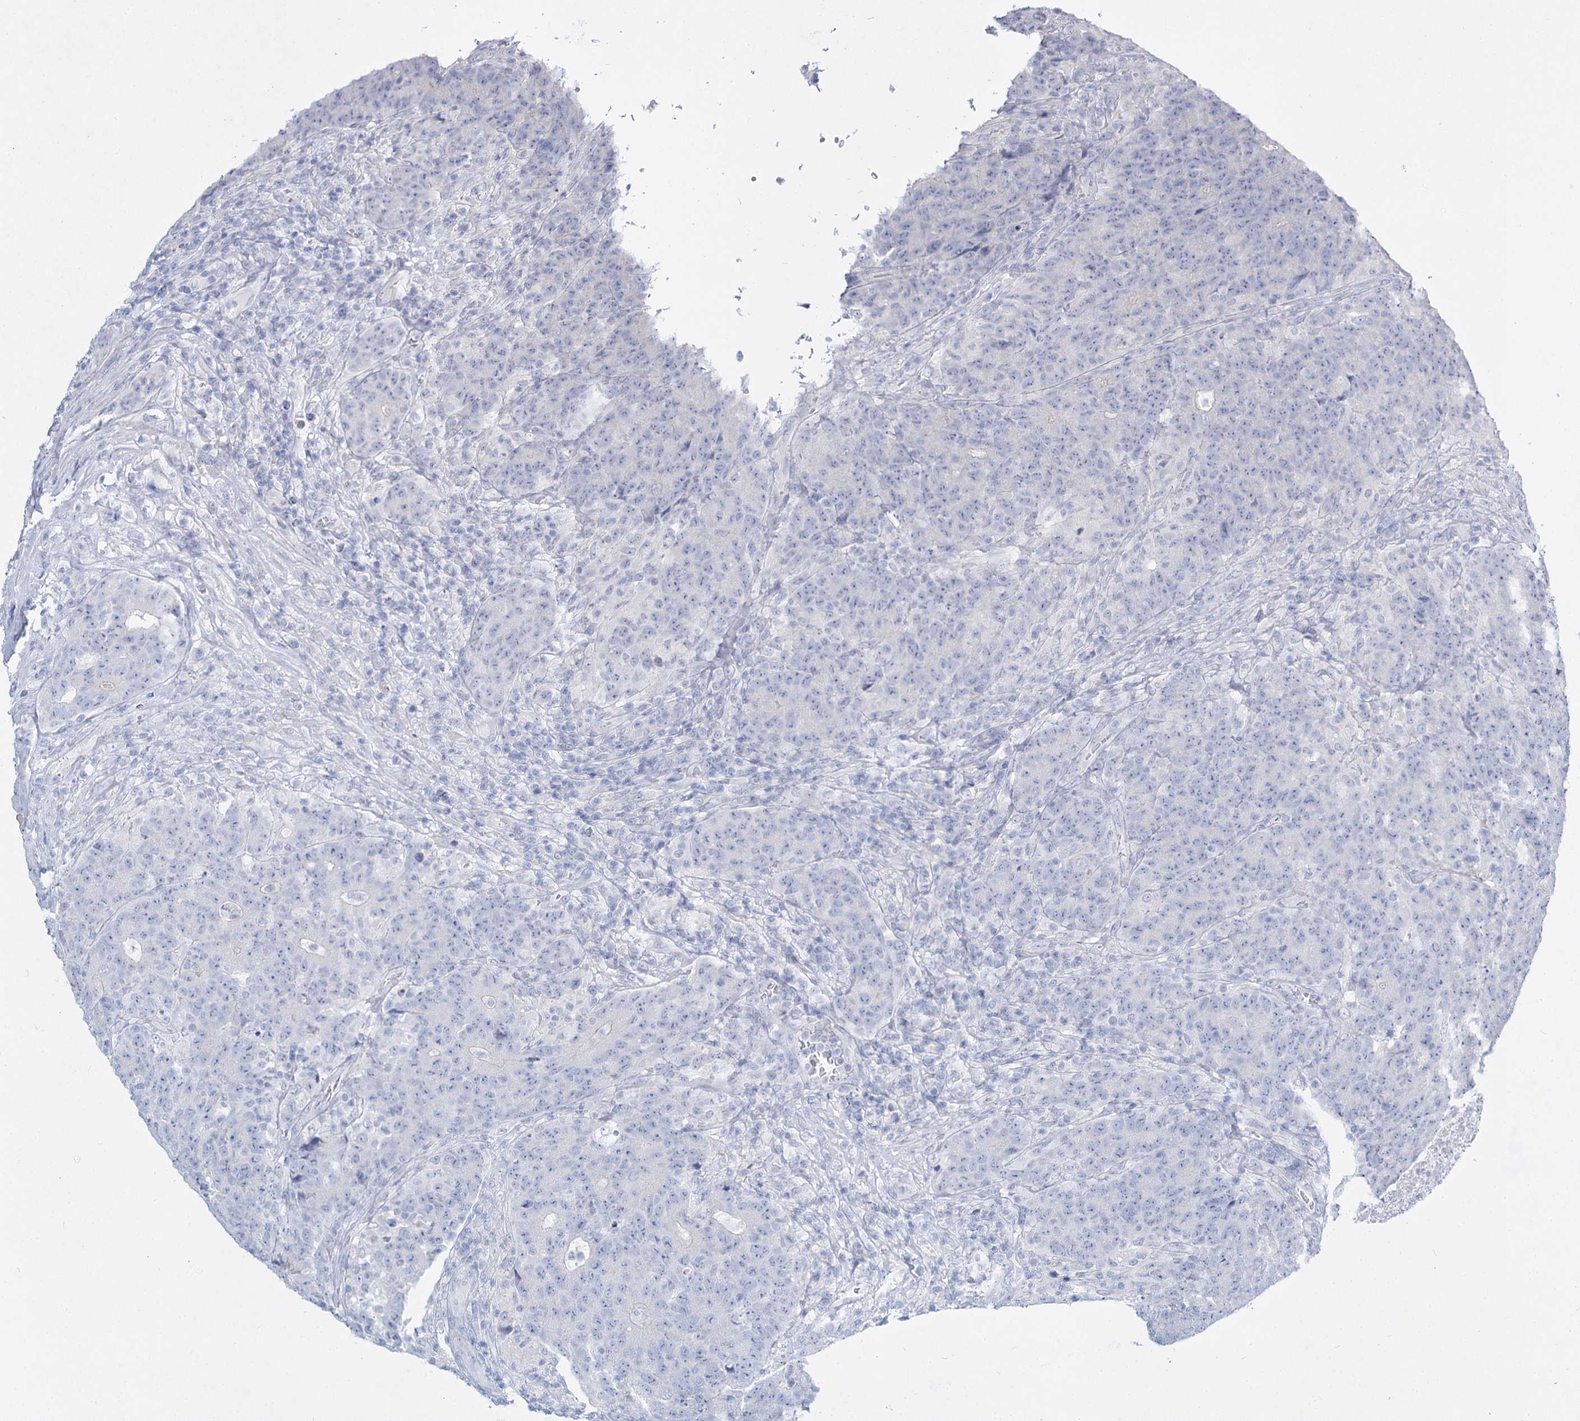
{"staining": {"intensity": "negative", "quantity": "none", "location": "none"}, "tissue": "colorectal cancer", "cell_type": "Tumor cells", "image_type": "cancer", "snomed": [{"axis": "morphology", "description": "Adenocarcinoma, NOS"}, {"axis": "topography", "description": "Colon"}], "caption": "Tumor cells are negative for protein expression in human colorectal cancer (adenocarcinoma).", "gene": "SLC17A2", "patient": {"sex": "female", "age": 75}}